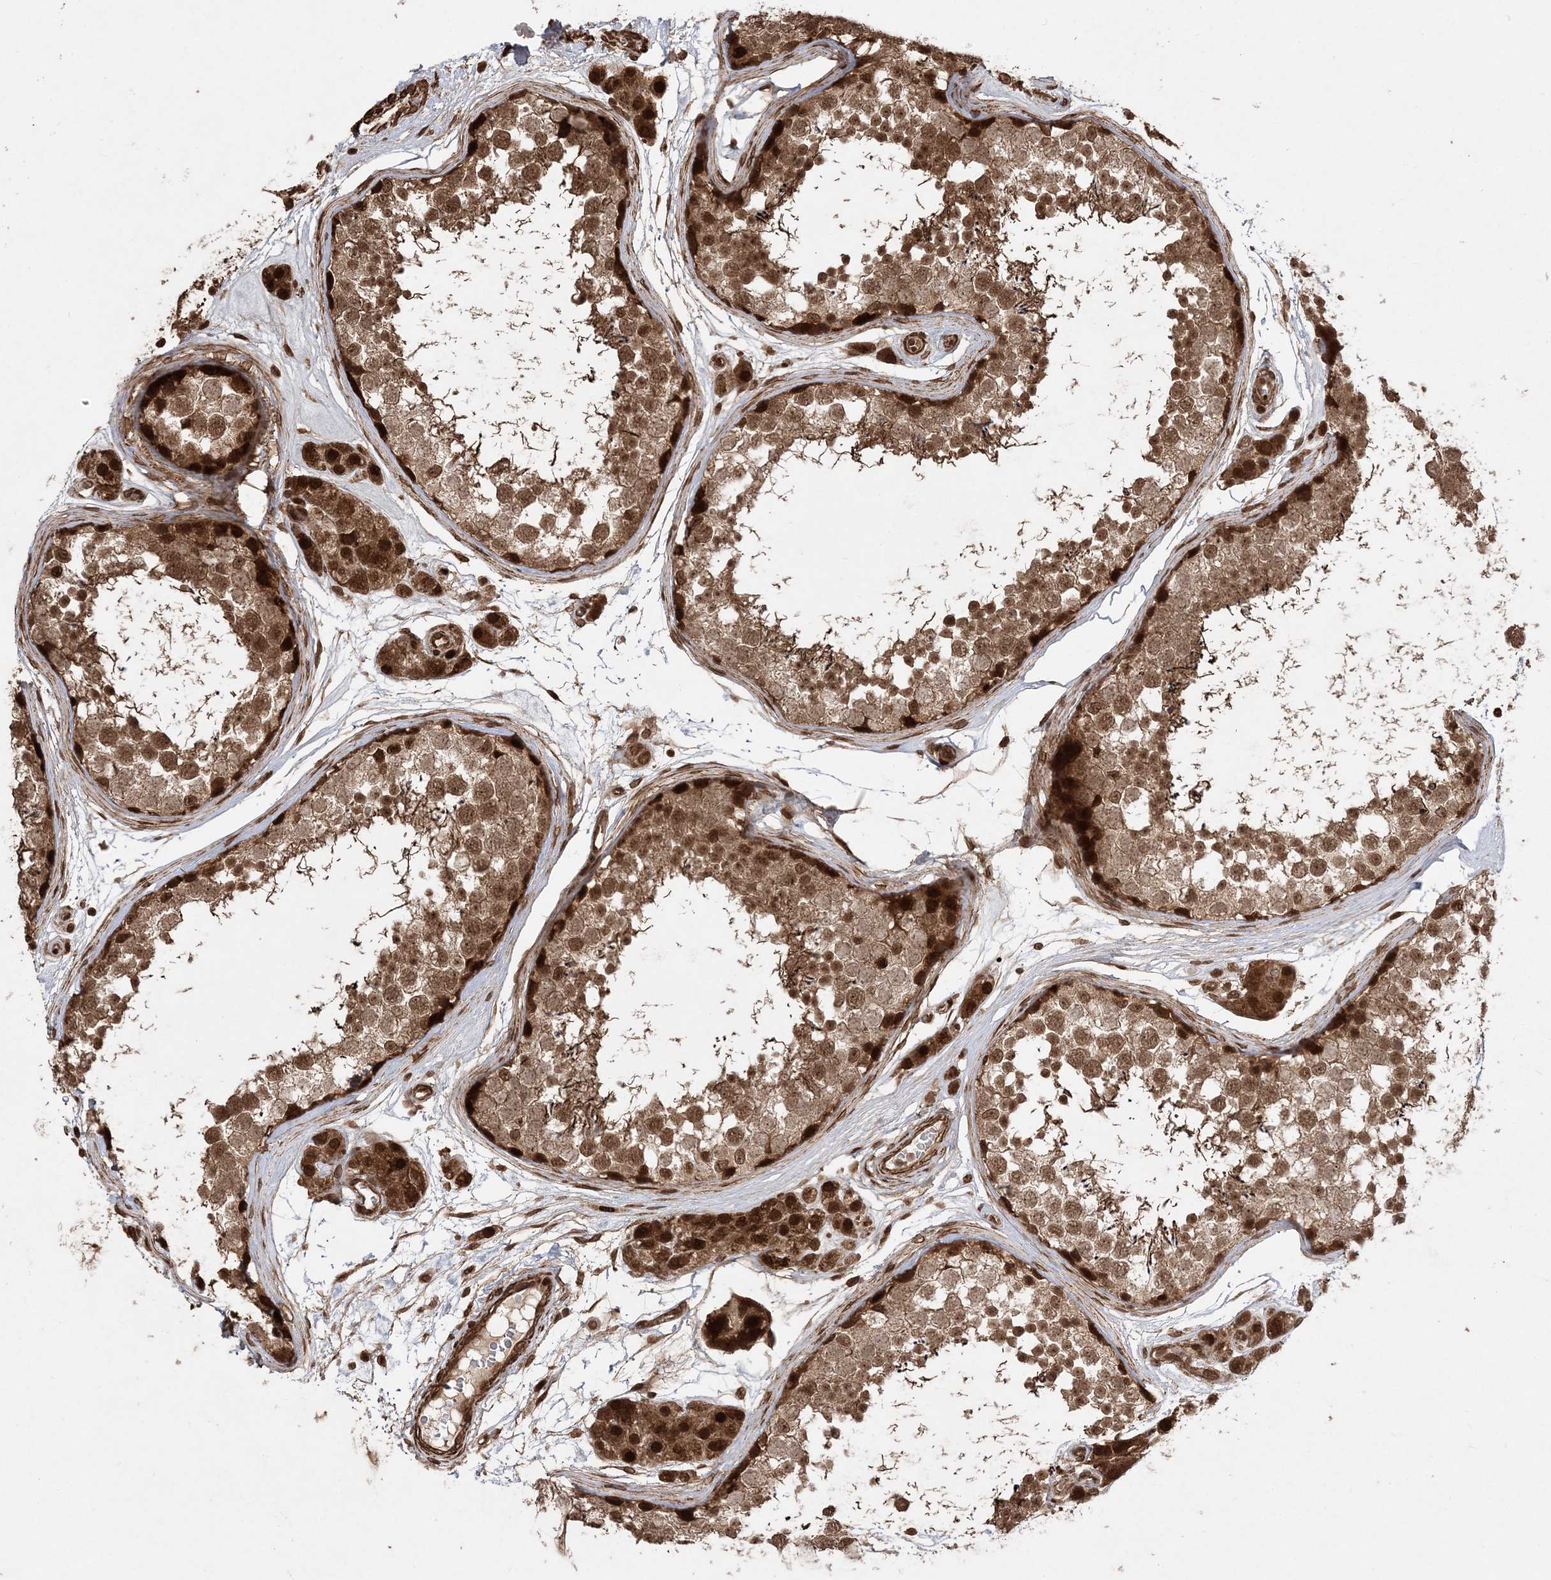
{"staining": {"intensity": "strong", "quantity": ">75%", "location": "cytoplasmic/membranous,nuclear"}, "tissue": "testis", "cell_type": "Cells in seminiferous ducts", "image_type": "normal", "snomed": [{"axis": "morphology", "description": "Normal tissue, NOS"}, {"axis": "topography", "description": "Testis"}], "caption": "Protein expression analysis of normal testis exhibits strong cytoplasmic/membranous,nuclear positivity in about >75% of cells in seminiferous ducts.", "gene": "ETAA1", "patient": {"sex": "male", "age": 56}}